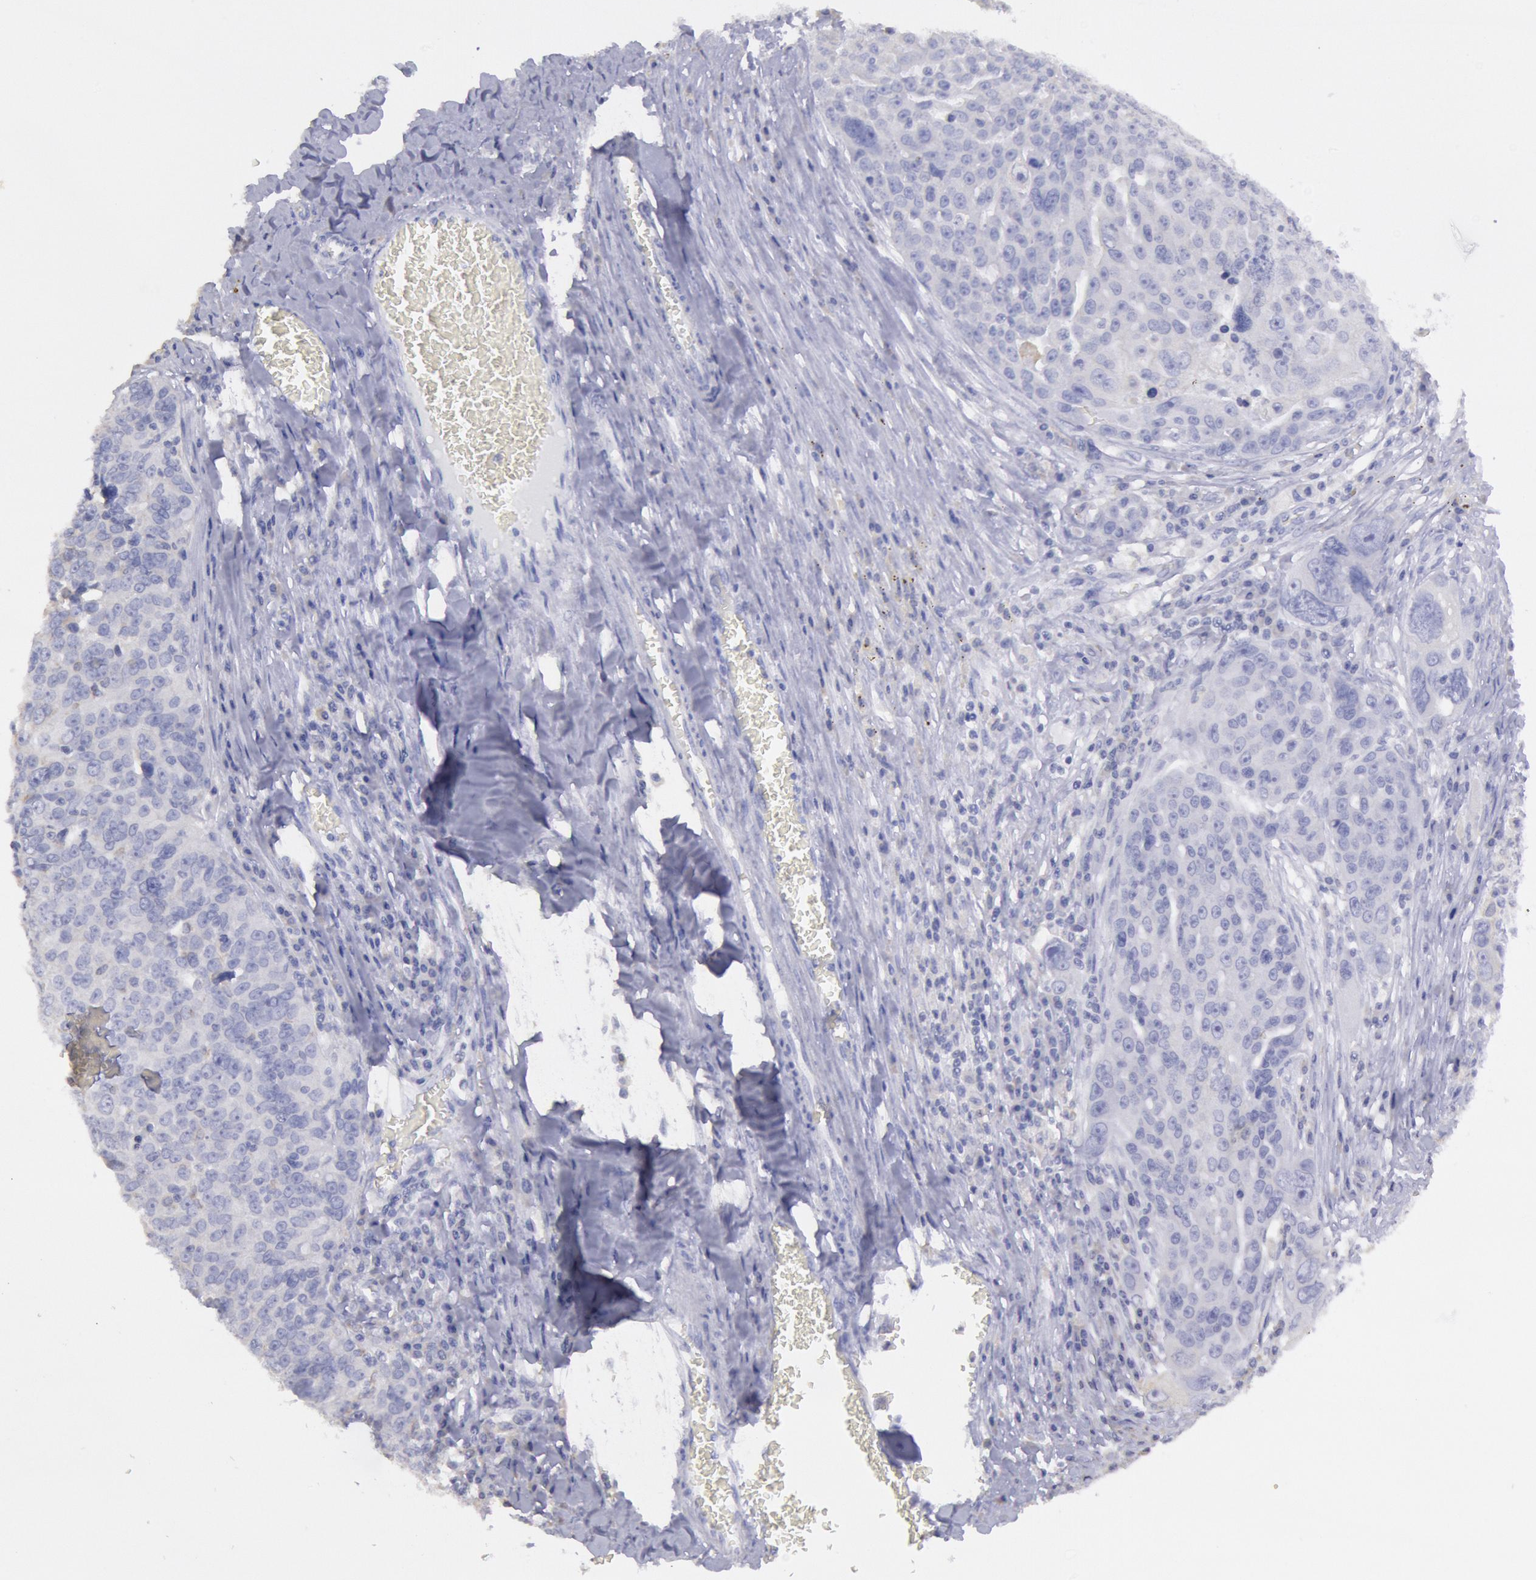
{"staining": {"intensity": "negative", "quantity": "none", "location": "none"}, "tissue": "ovarian cancer", "cell_type": "Tumor cells", "image_type": "cancer", "snomed": [{"axis": "morphology", "description": "Carcinoma, endometroid"}, {"axis": "topography", "description": "Ovary"}], "caption": "Immunohistochemical staining of endometroid carcinoma (ovarian) demonstrates no significant expression in tumor cells.", "gene": "MYH7", "patient": {"sex": "female", "age": 75}}